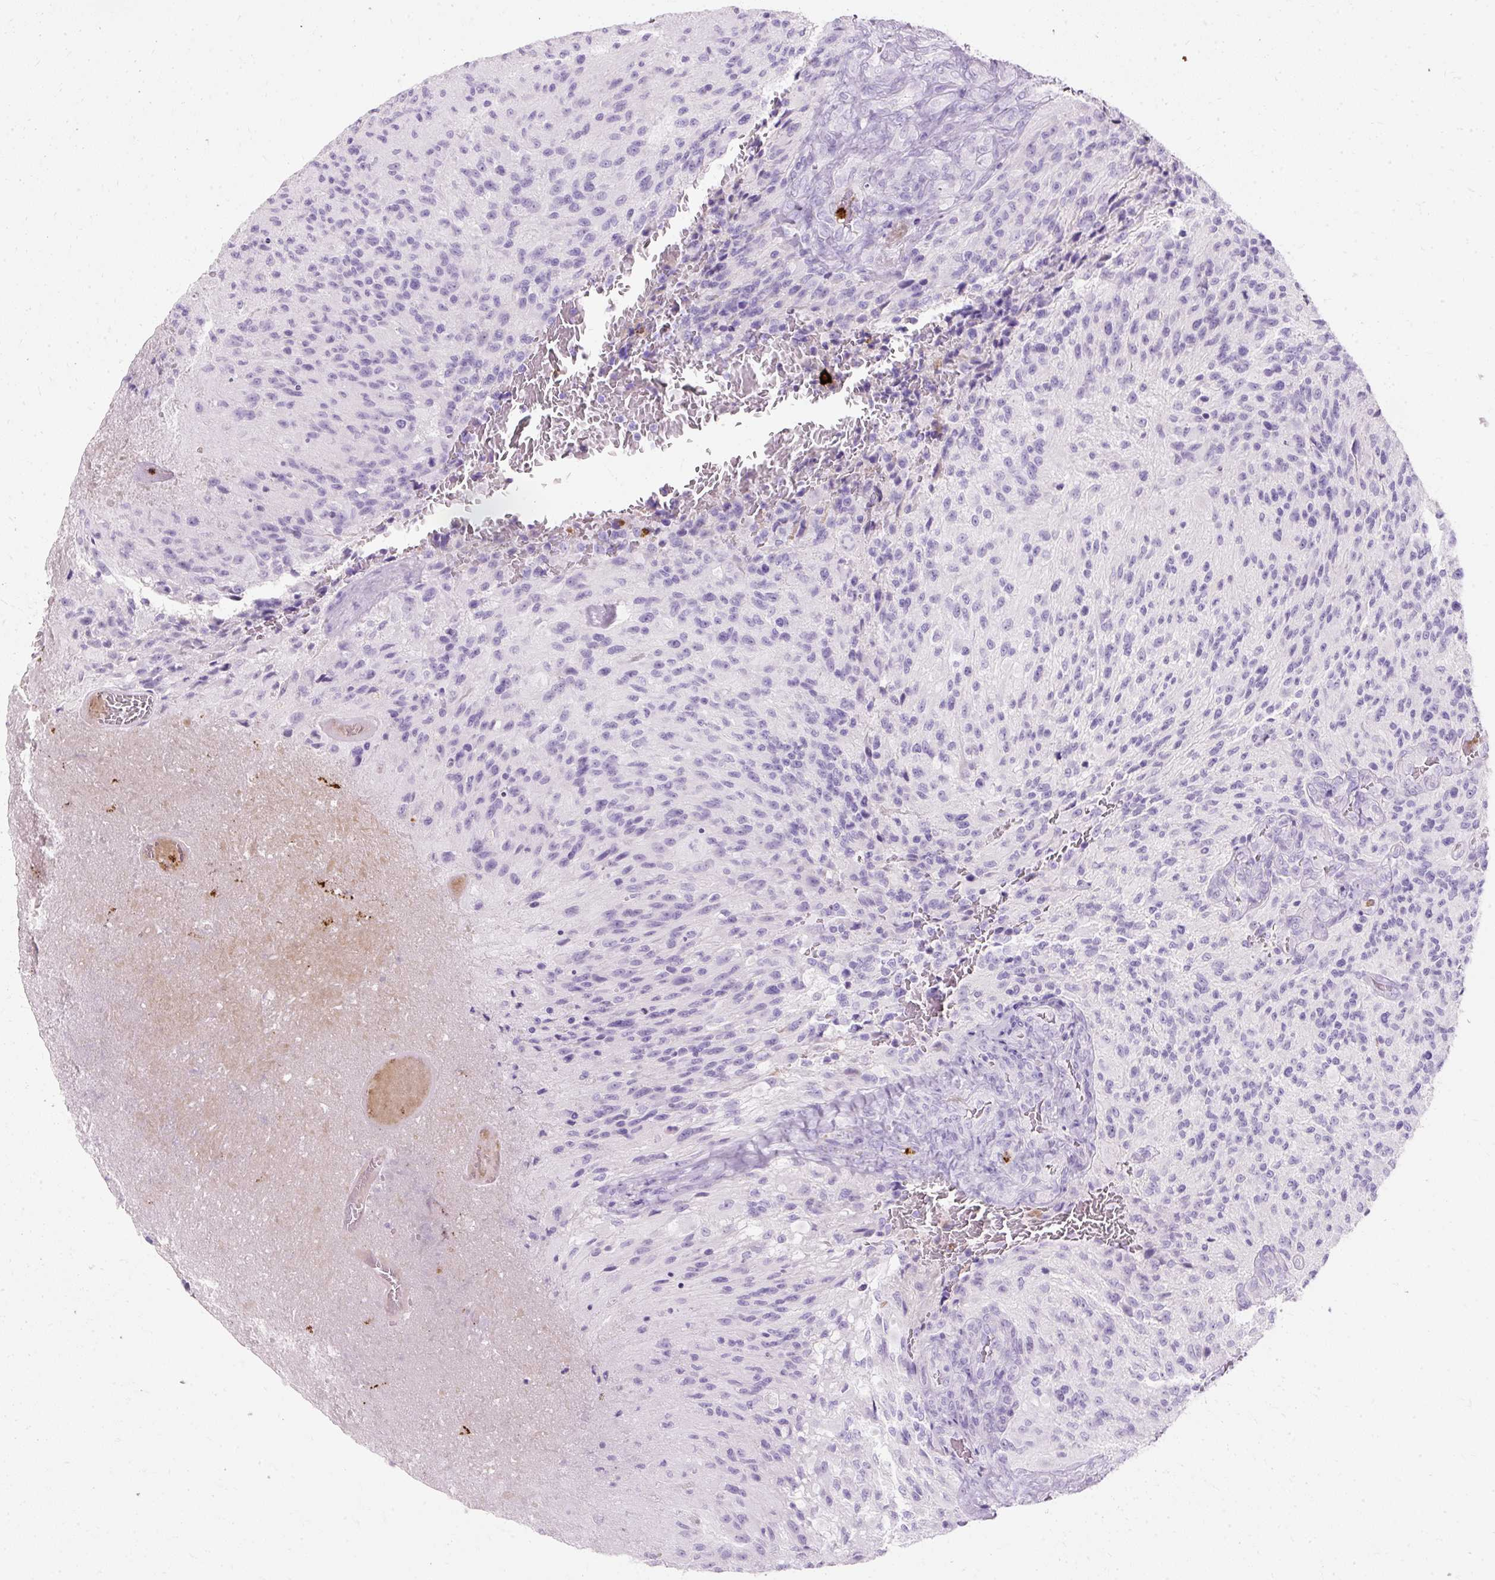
{"staining": {"intensity": "negative", "quantity": "none", "location": "none"}, "tissue": "glioma", "cell_type": "Tumor cells", "image_type": "cancer", "snomed": [{"axis": "morphology", "description": "Normal tissue, NOS"}, {"axis": "morphology", "description": "Glioma, malignant, High grade"}, {"axis": "topography", "description": "Cerebral cortex"}], "caption": "There is no significant staining in tumor cells of malignant glioma (high-grade).", "gene": "DEFA1", "patient": {"sex": "male", "age": 56}}